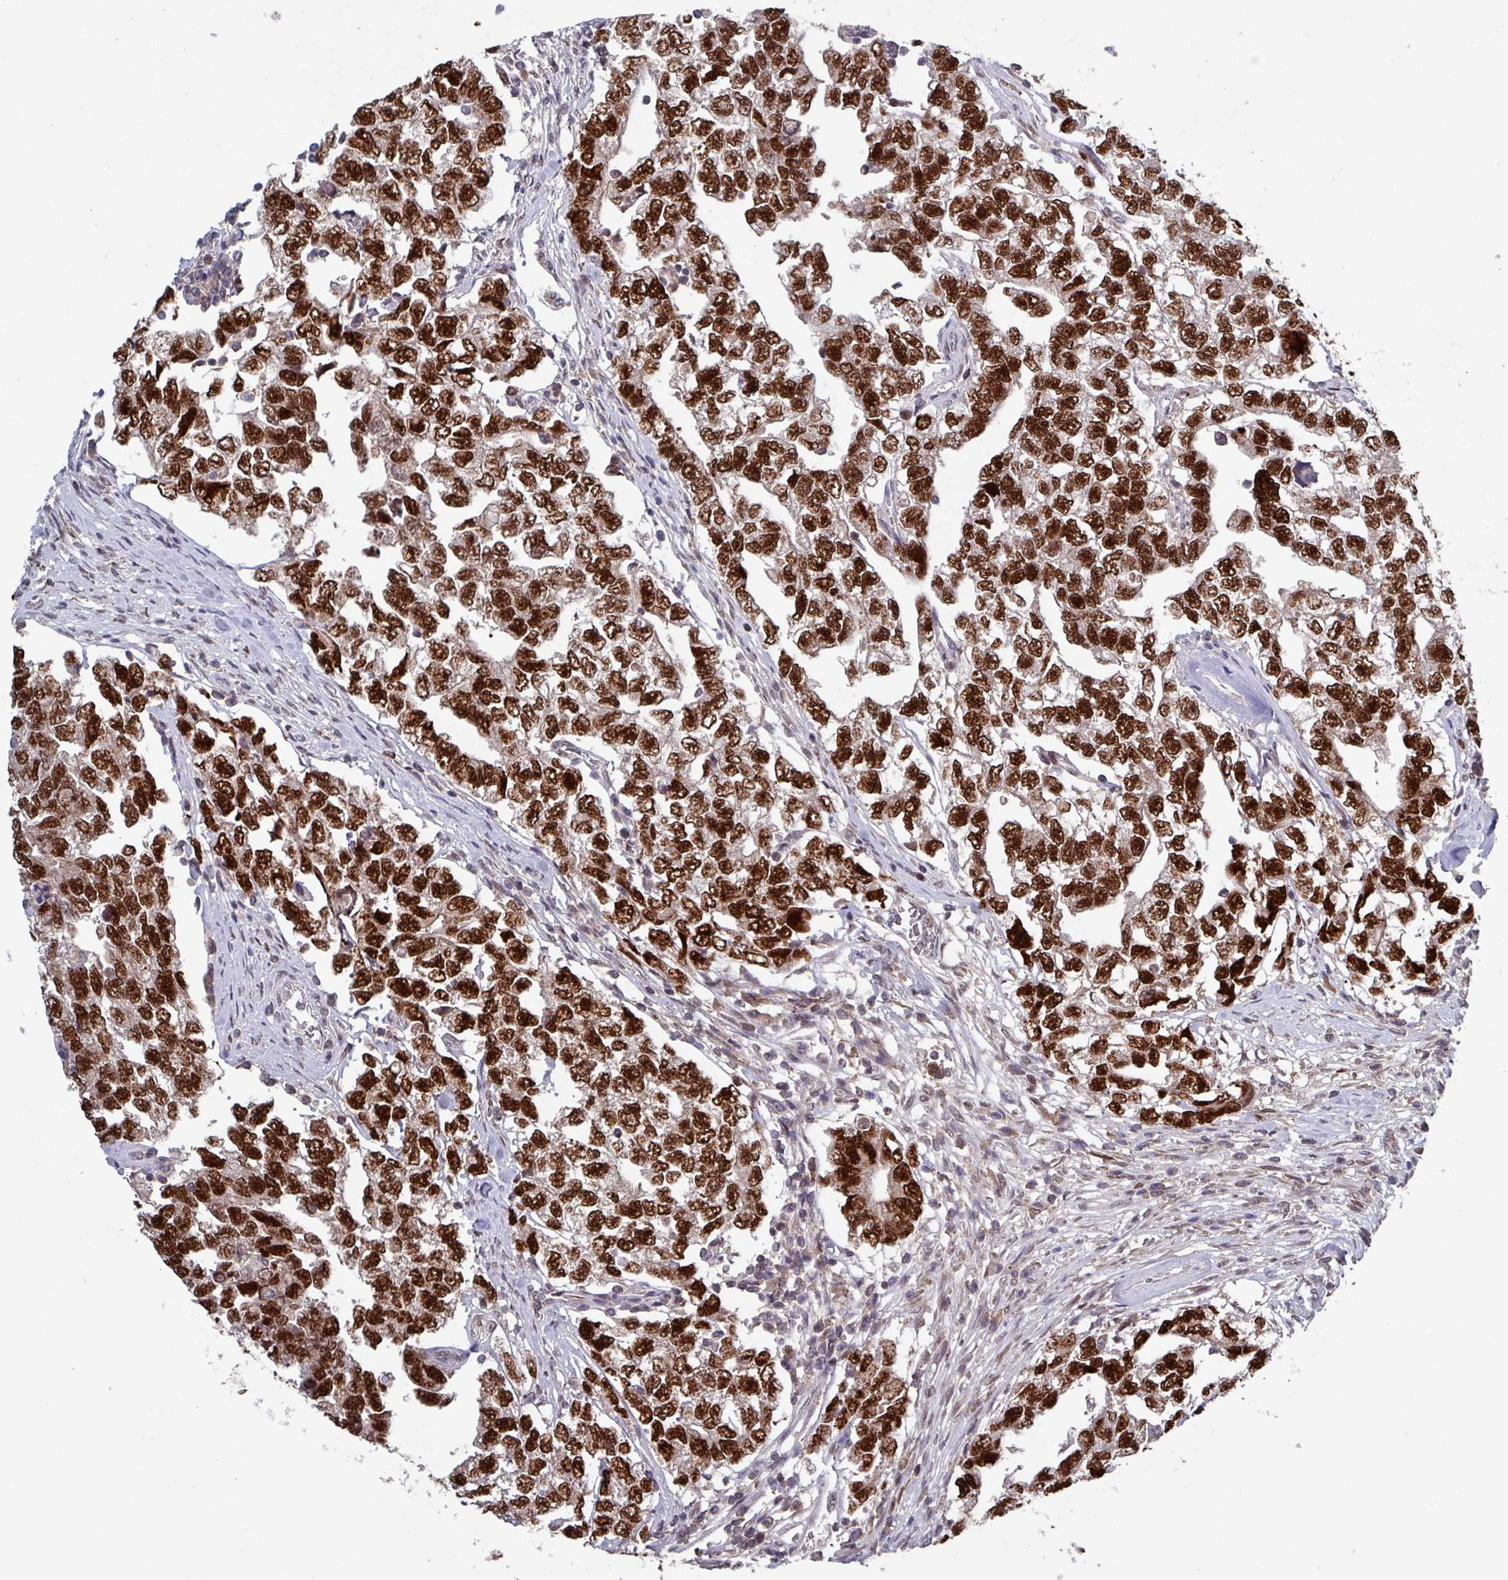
{"staining": {"intensity": "strong", "quantity": ">75%", "location": "nuclear"}, "tissue": "testis cancer", "cell_type": "Tumor cells", "image_type": "cancer", "snomed": [{"axis": "morphology", "description": "Carcinoma, Embryonal, NOS"}, {"axis": "topography", "description": "Testis"}], "caption": "Immunohistochemistry (IHC) of human testis embryonal carcinoma shows high levels of strong nuclear expression in about >75% of tumor cells.", "gene": "PRRX1", "patient": {"sex": "male", "age": 22}}